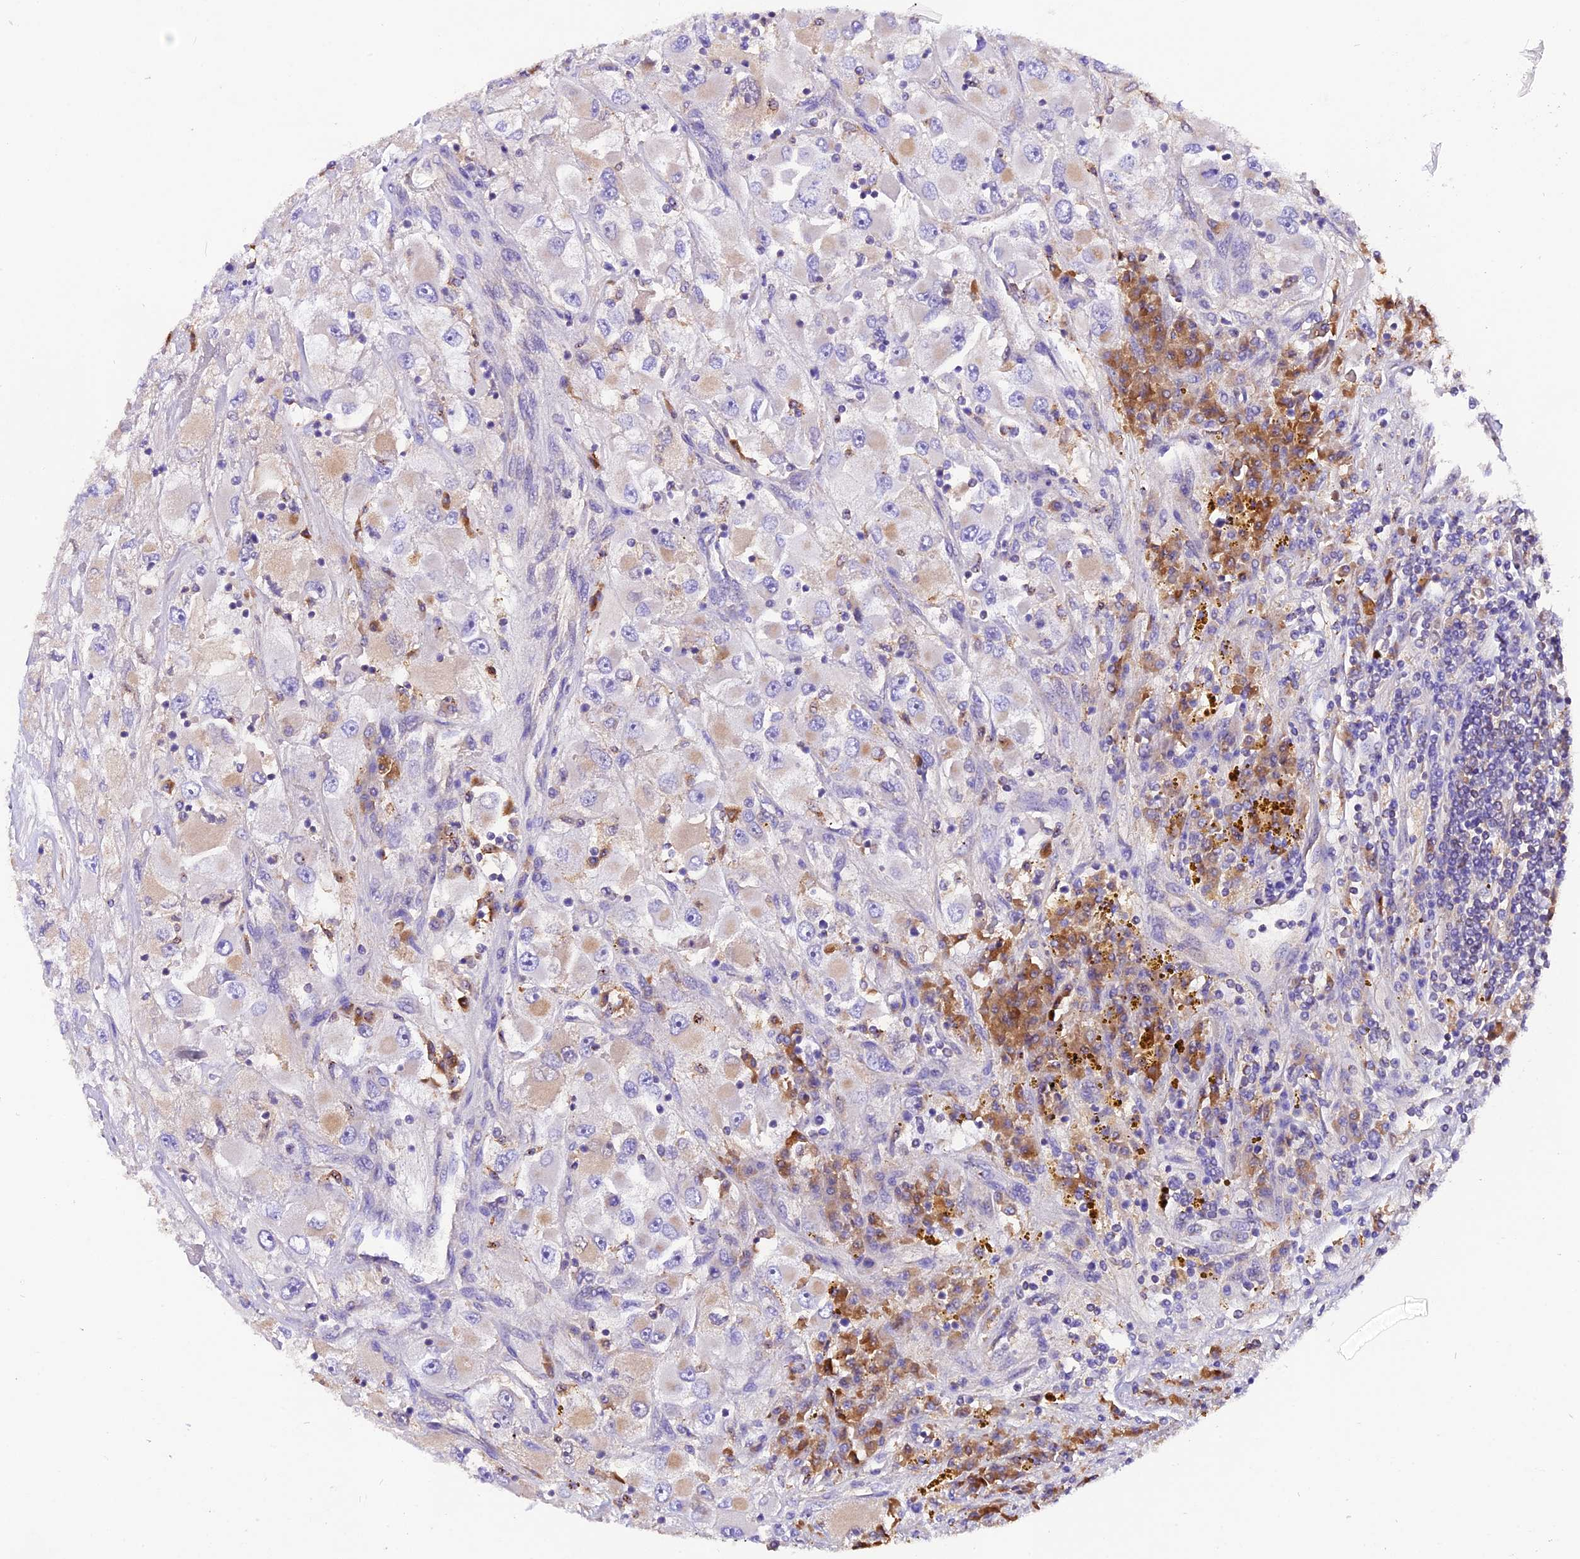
{"staining": {"intensity": "negative", "quantity": "none", "location": "none"}, "tissue": "renal cancer", "cell_type": "Tumor cells", "image_type": "cancer", "snomed": [{"axis": "morphology", "description": "Adenocarcinoma, NOS"}, {"axis": "topography", "description": "Kidney"}], "caption": "Immunohistochemical staining of renal cancer (adenocarcinoma) displays no significant staining in tumor cells.", "gene": "SIX5", "patient": {"sex": "female", "age": 52}}